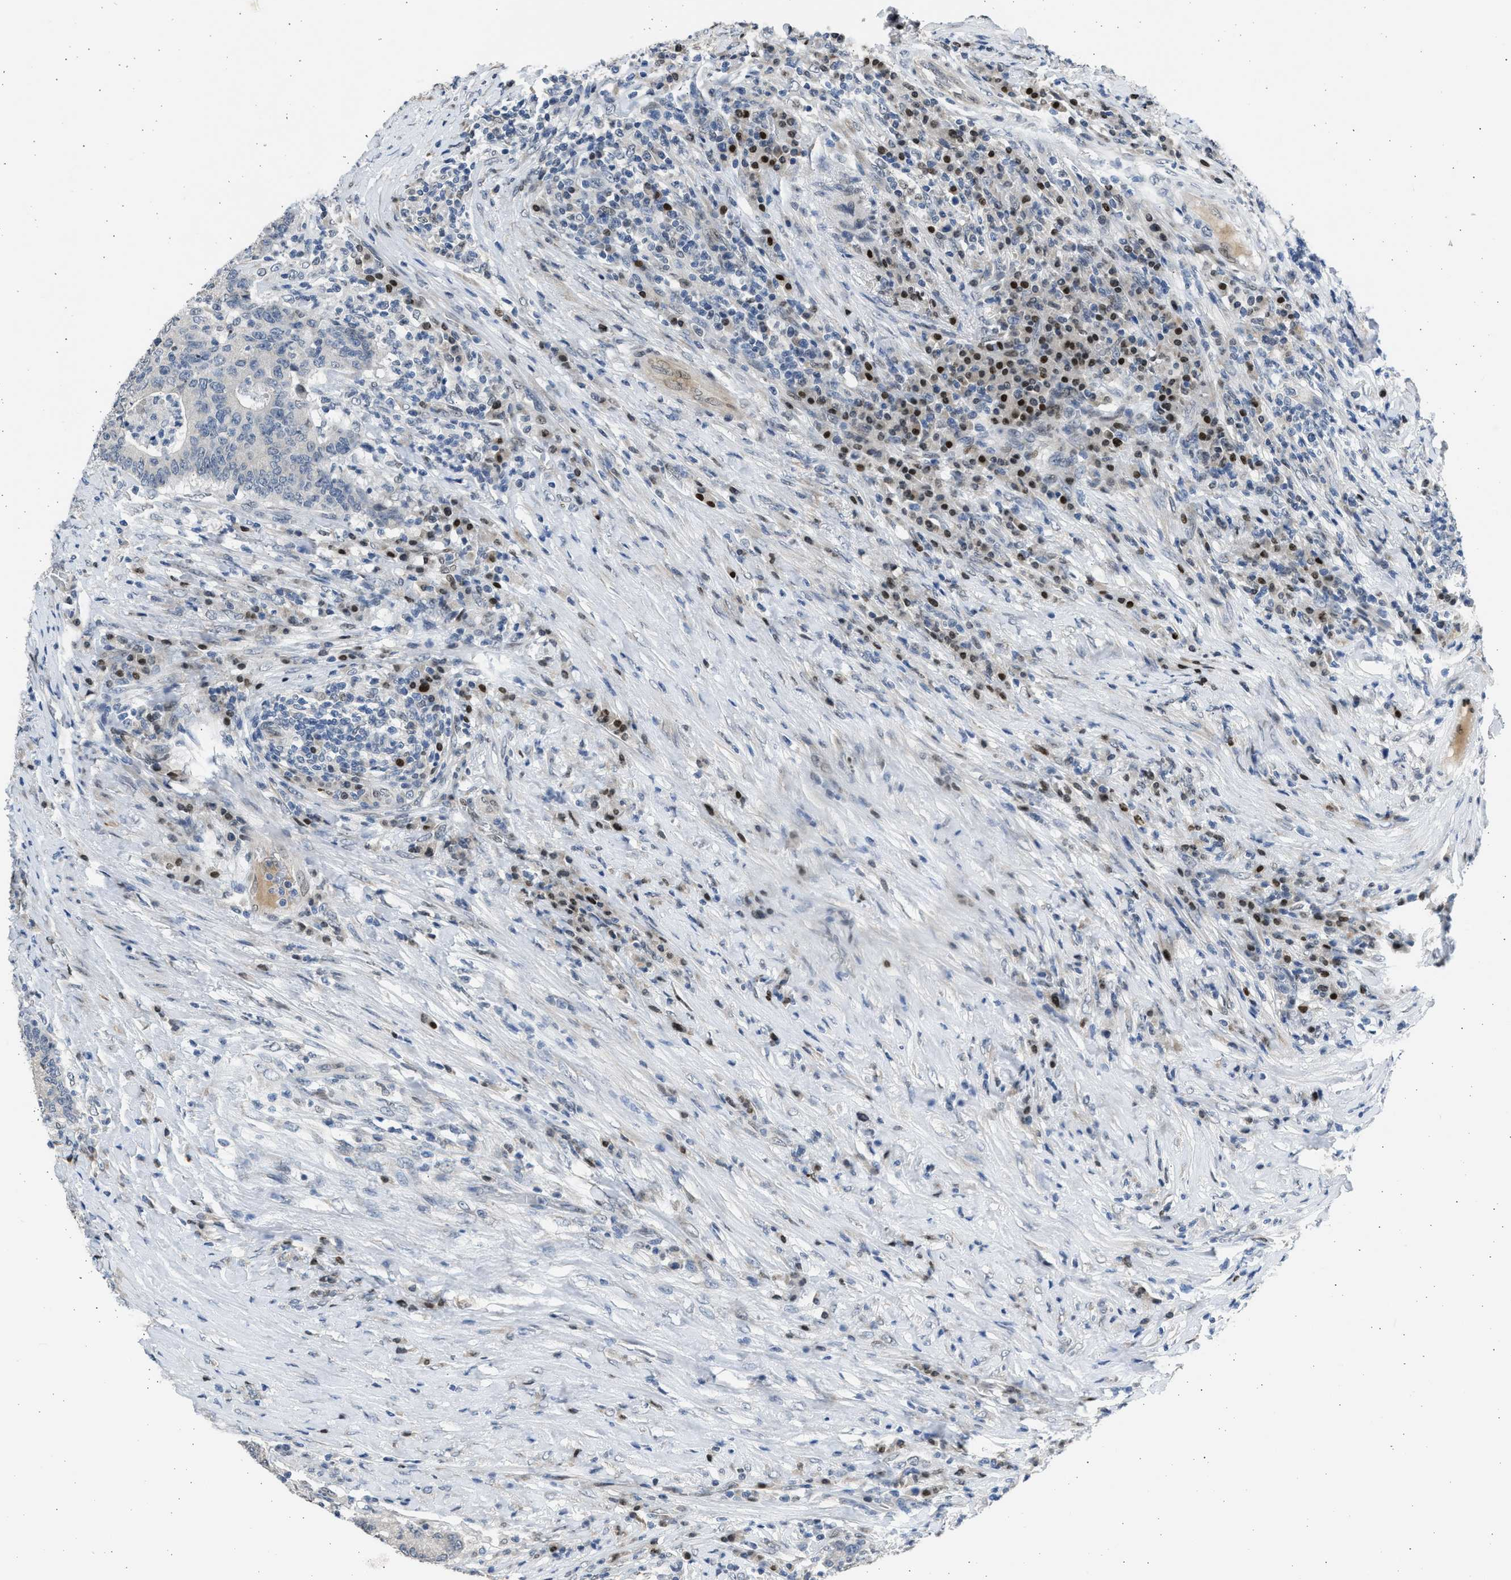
{"staining": {"intensity": "negative", "quantity": "none", "location": "none"}, "tissue": "colorectal cancer", "cell_type": "Tumor cells", "image_type": "cancer", "snomed": [{"axis": "morphology", "description": "Normal tissue, NOS"}, {"axis": "morphology", "description": "Adenocarcinoma, NOS"}, {"axis": "topography", "description": "Colon"}], "caption": "This is an immunohistochemistry image of human colorectal cancer. There is no positivity in tumor cells.", "gene": "HMGN3", "patient": {"sex": "female", "age": 75}}